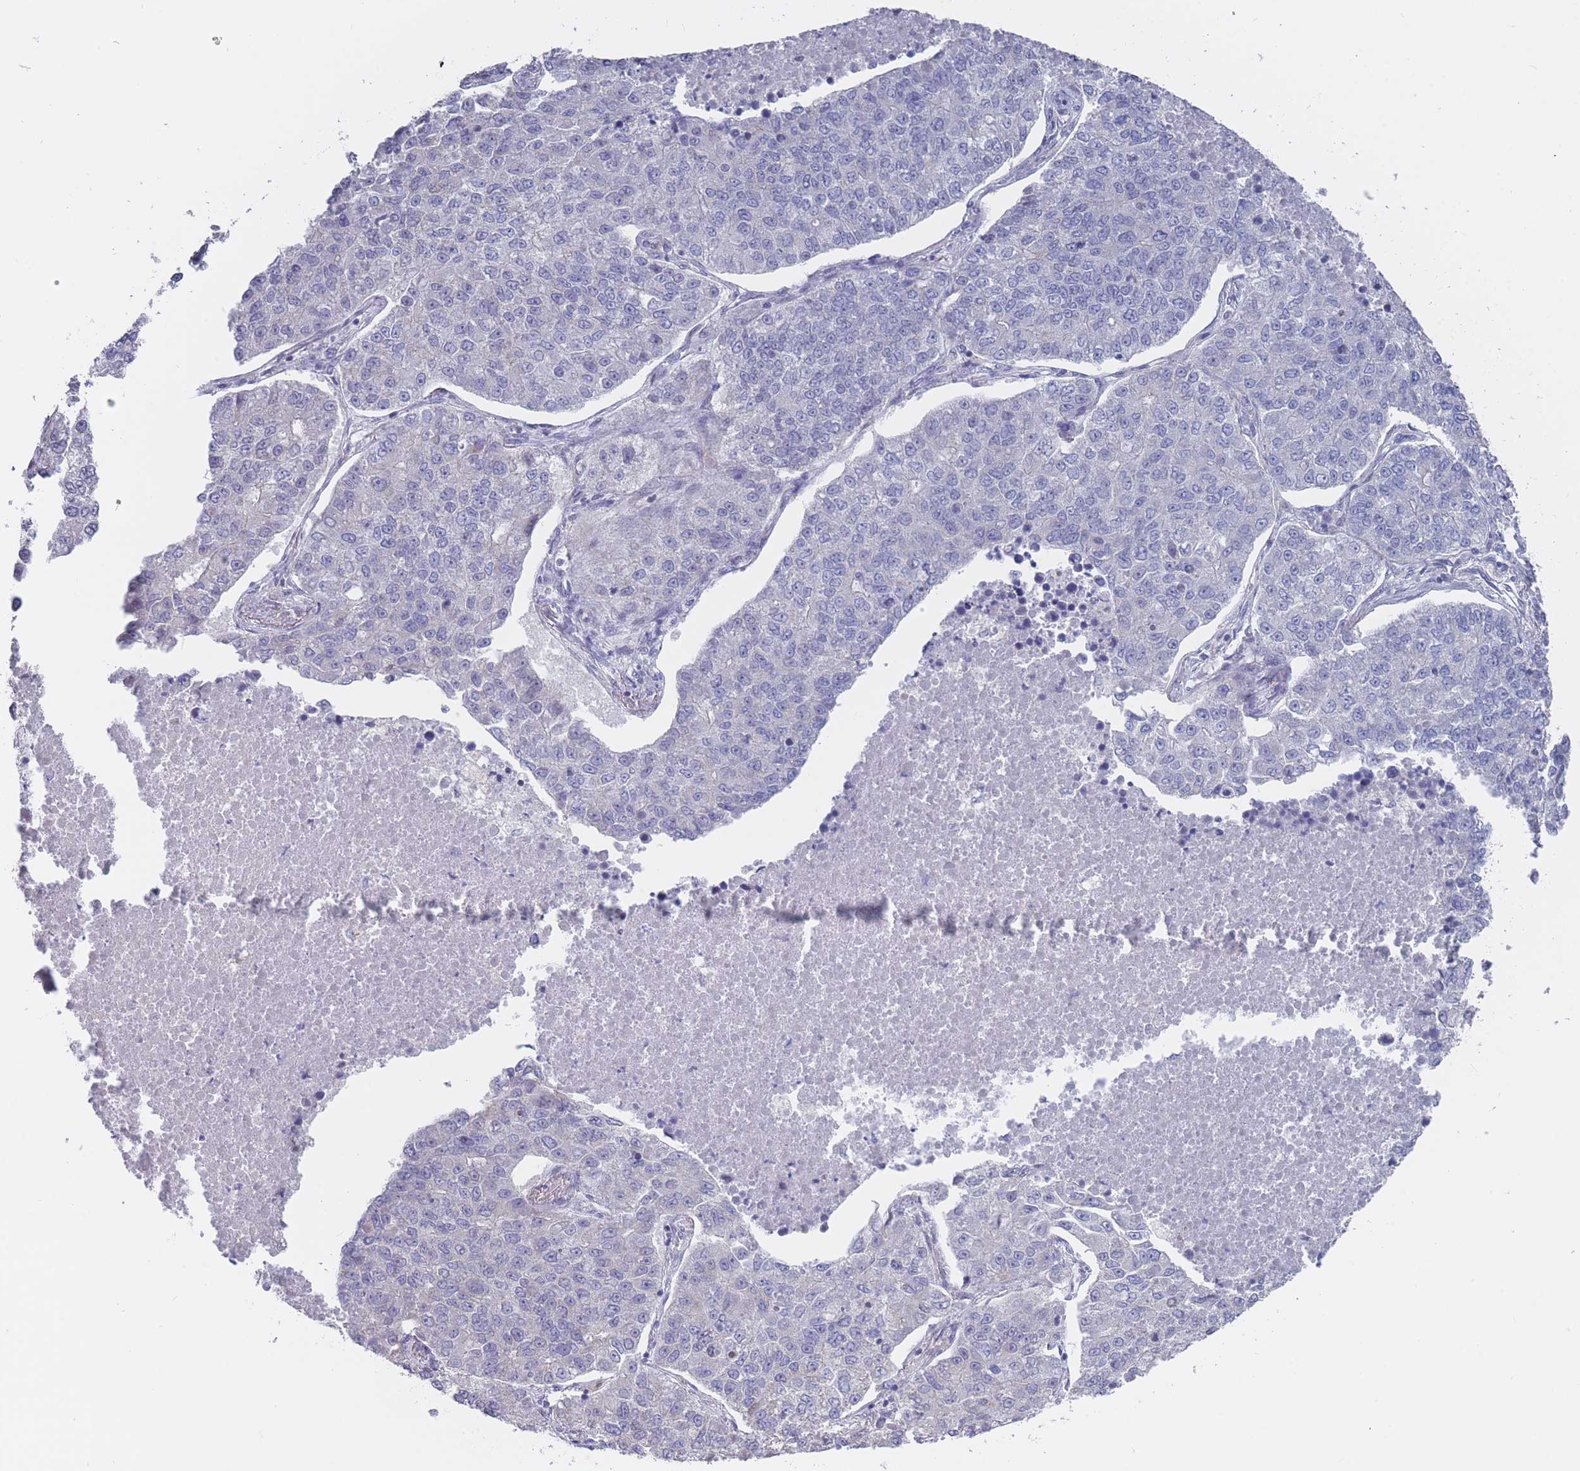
{"staining": {"intensity": "negative", "quantity": "none", "location": "none"}, "tissue": "lung cancer", "cell_type": "Tumor cells", "image_type": "cancer", "snomed": [{"axis": "morphology", "description": "Adenocarcinoma, NOS"}, {"axis": "topography", "description": "Lung"}], "caption": "There is no significant positivity in tumor cells of lung cancer (adenocarcinoma).", "gene": "SLC1A6", "patient": {"sex": "male", "age": 49}}